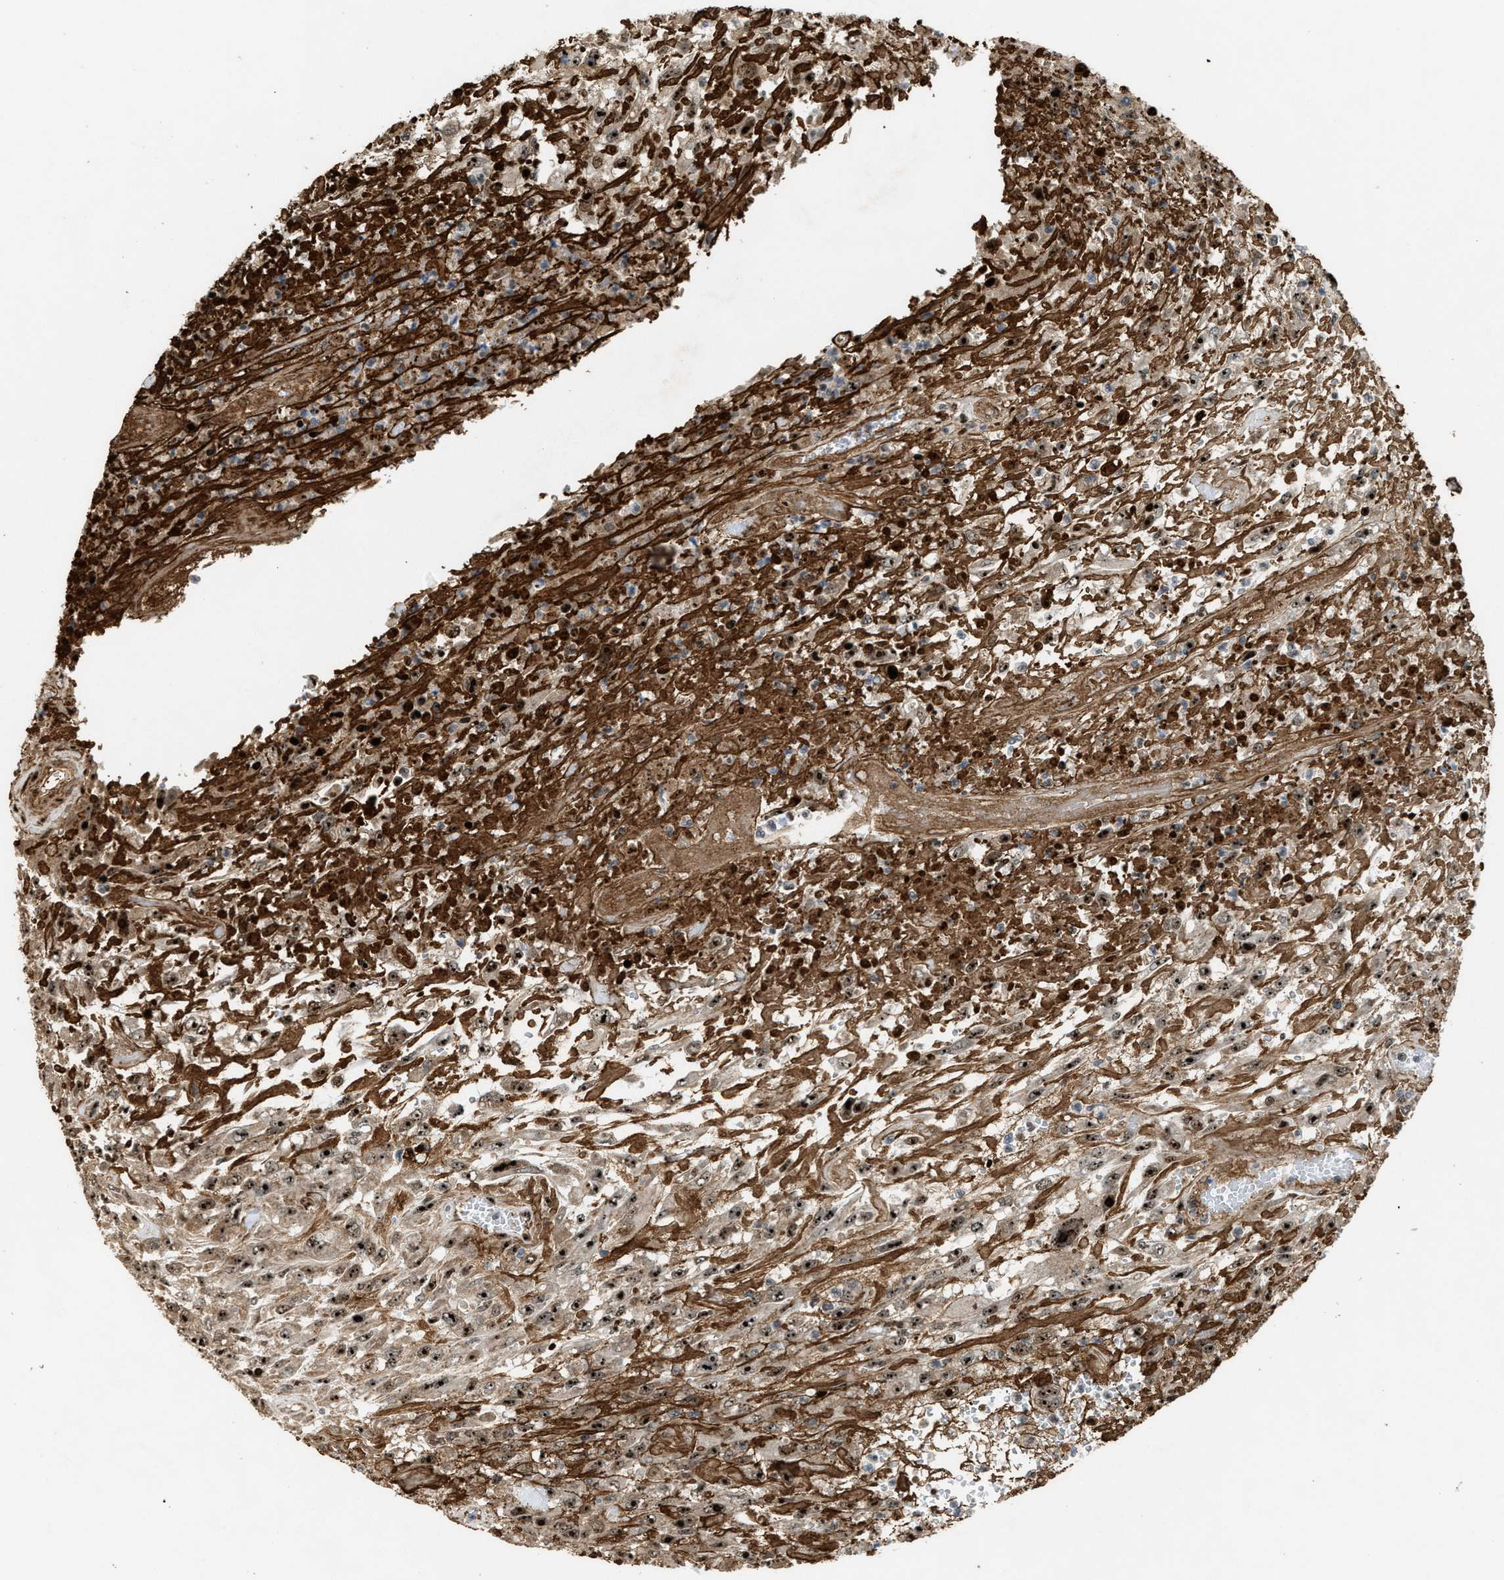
{"staining": {"intensity": "moderate", "quantity": ">75%", "location": "nuclear"}, "tissue": "urothelial cancer", "cell_type": "Tumor cells", "image_type": "cancer", "snomed": [{"axis": "morphology", "description": "Urothelial carcinoma, High grade"}, {"axis": "topography", "description": "Urinary bladder"}], "caption": "A high-resolution image shows immunohistochemistry staining of urothelial cancer, which exhibits moderate nuclear expression in approximately >75% of tumor cells. (IHC, brightfield microscopy, high magnification).", "gene": "ZNF687", "patient": {"sex": "male", "age": 46}}